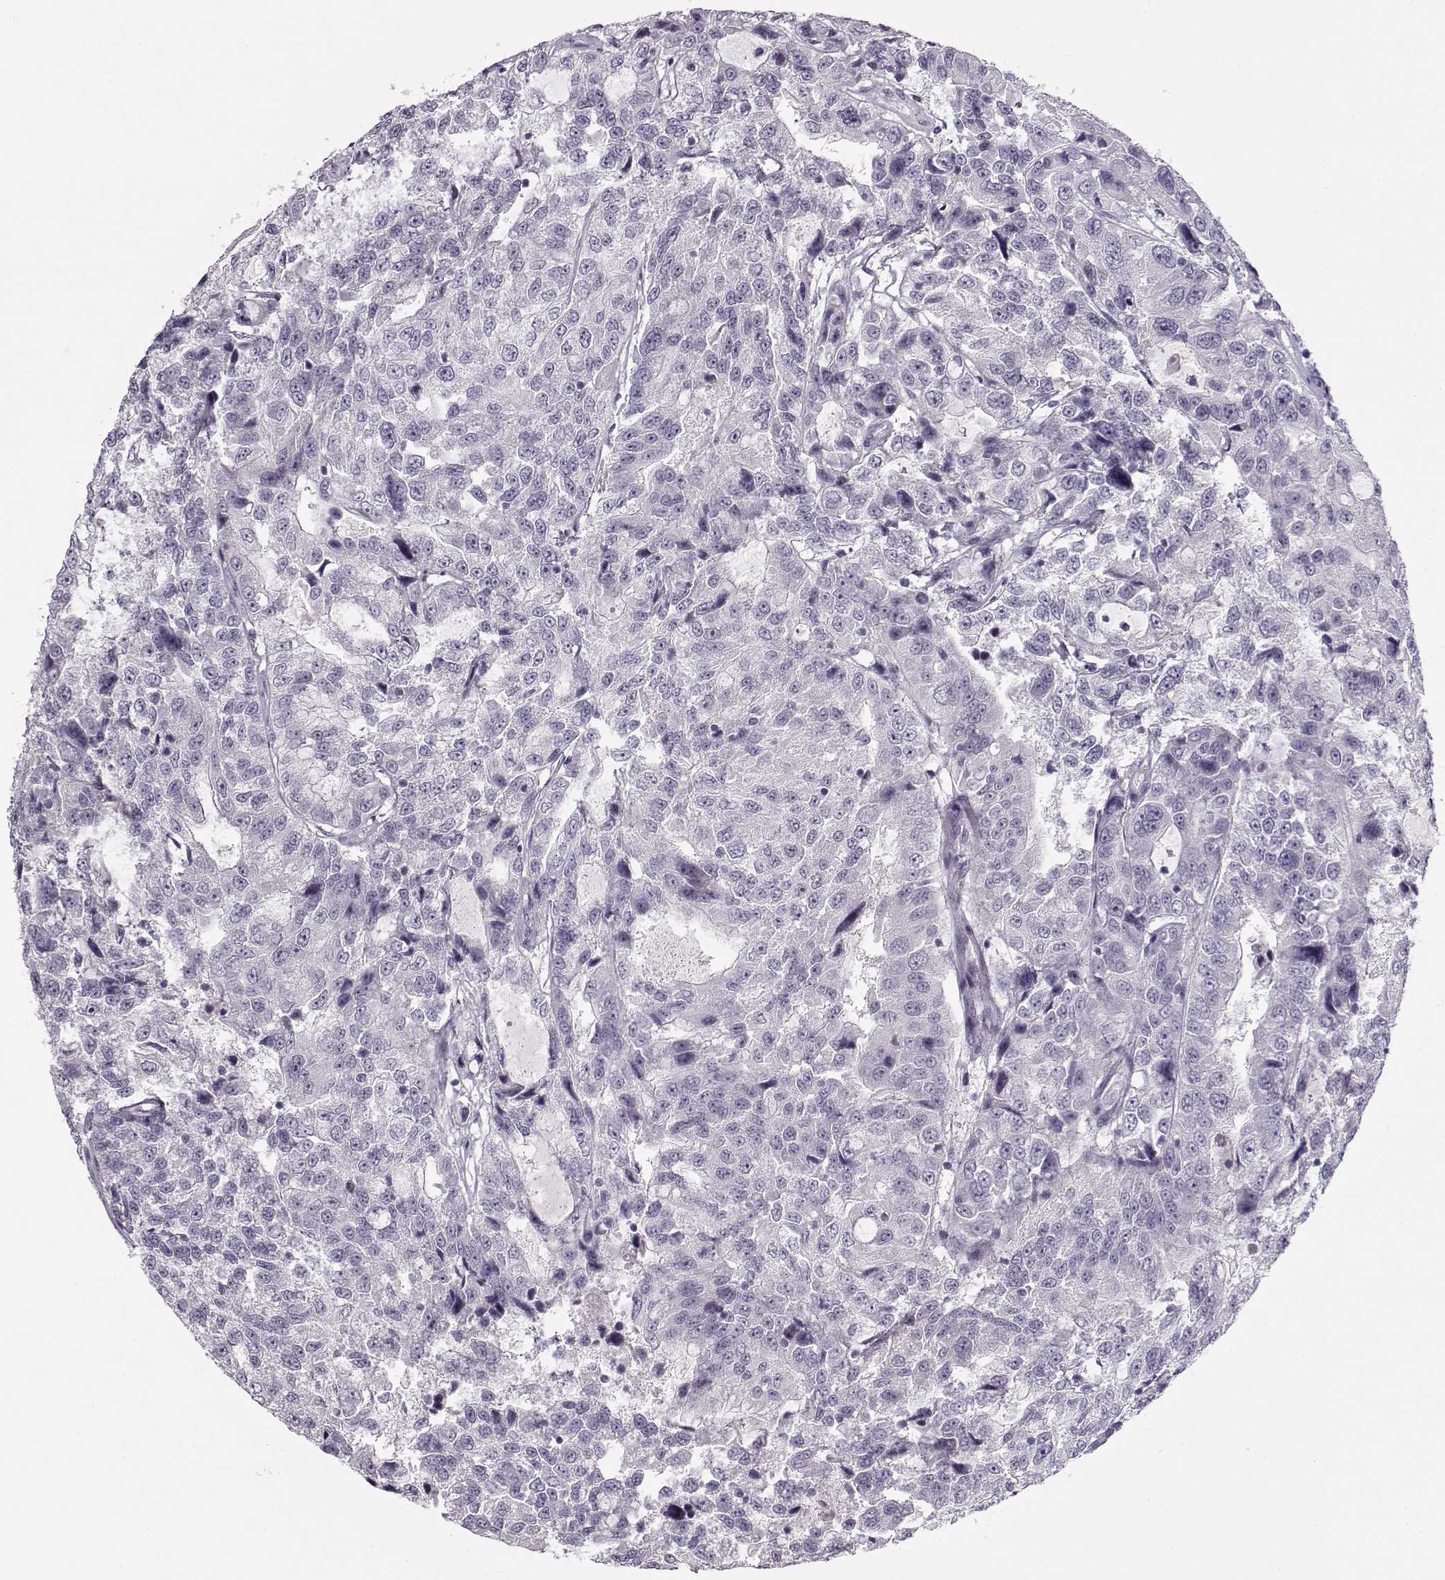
{"staining": {"intensity": "negative", "quantity": "none", "location": "none"}, "tissue": "urothelial cancer", "cell_type": "Tumor cells", "image_type": "cancer", "snomed": [{"axis": "morphology", "description": "Urothelial carcinoma, NOS"}, {"axis": "morphology", "description": "Urothelial carcinoma, High grade"}, {"axis": "topography", "description": "Urinary bladder"}], "caption": "High power microscopy micrograph of an immunohistochemistry (IHC) micrograph of transitional cell carcinoma, revealing no significant staining in tumor cells.", "gene": "PNMT", "patient": {"sex": "female", "age": 73}}